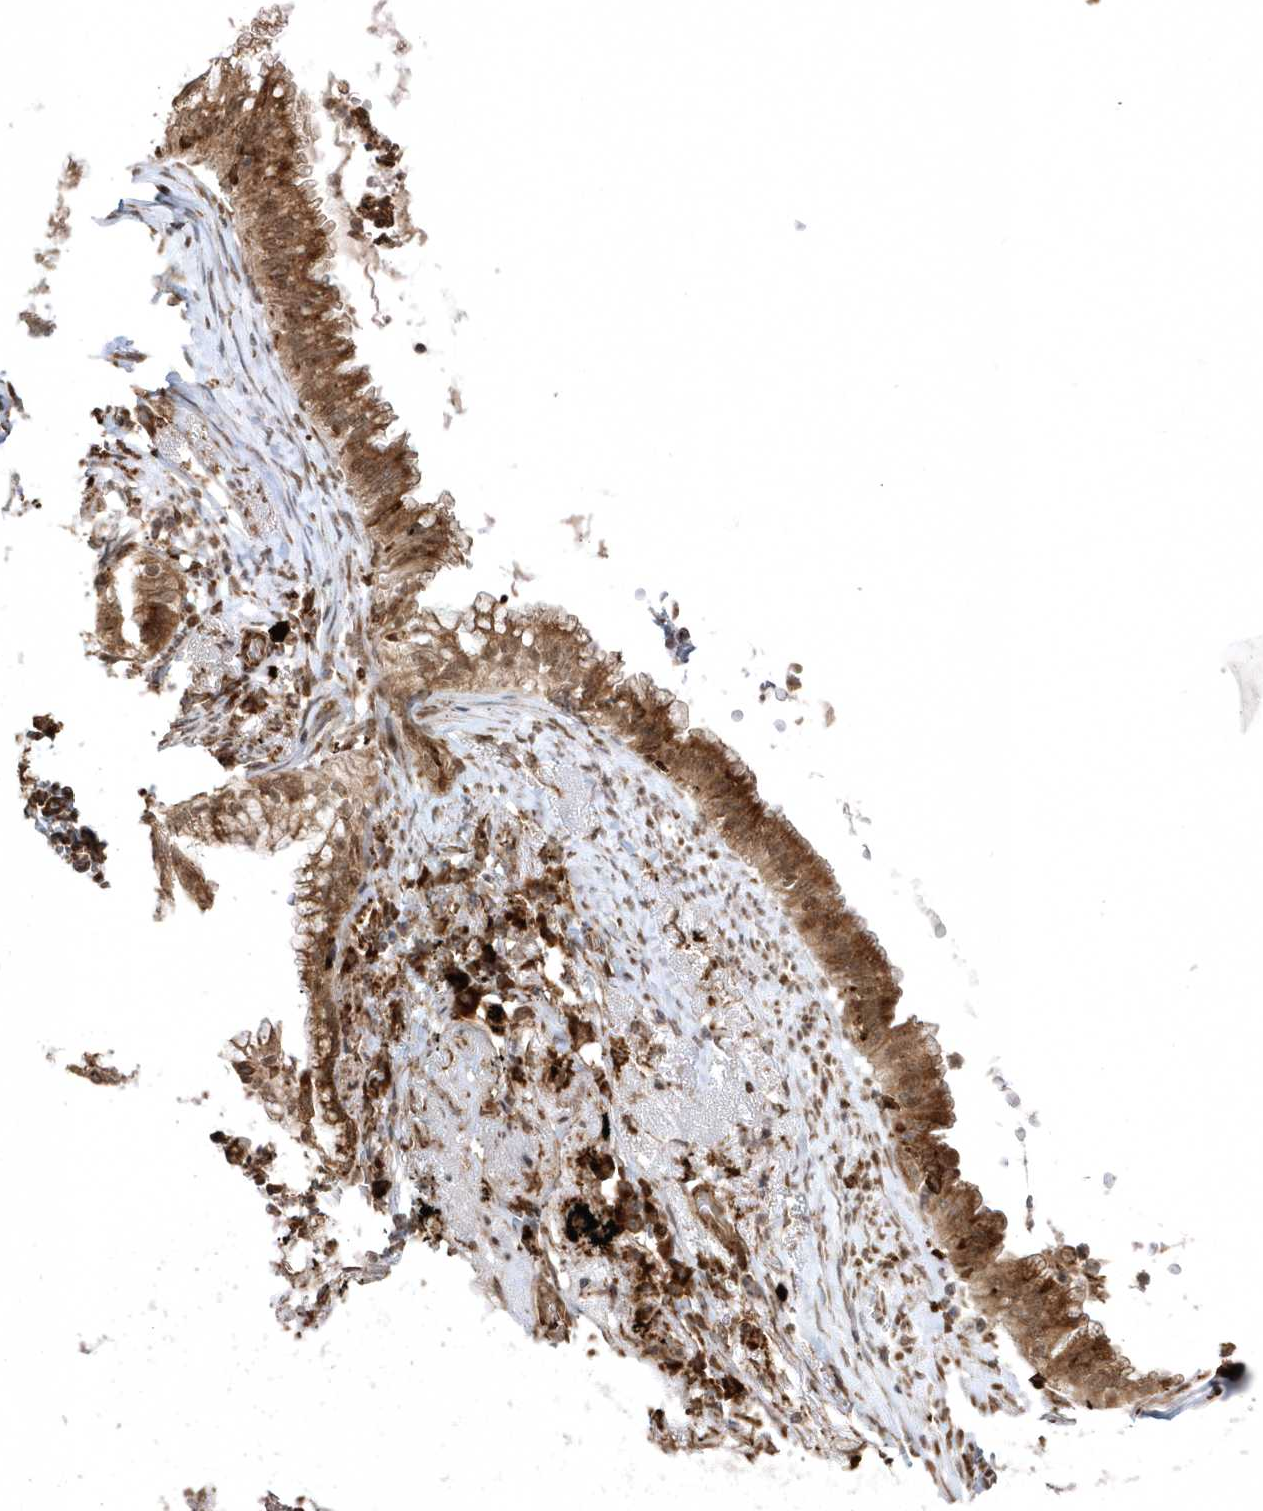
{"staining": {"intensity": "moderate", "quantity": ">75%", "location": "cytoplasmic/membranous"}, "tissue": "lung cancer", "cell_type": "Tumor cells", "image_type": "cancer", "snomed": [{"axis": "morphology", "description": "Adenocarcinoma, NOS"}, {"axis": "topography", "description": "Lung"}], "caption": "IHC staining of lung adenocarcinoma, which demonstrates medium levels of moderate cytoplasmic/membranous positivity in about >75% of tumor cells indicating moderate cytoplasmic/membranous protein positivity. The staining was performed using DAB (3,3'-diaminobenzidine) (brown) for protein detection and nuclei were counterstained in hematoxylin (blue).", "gene": "EPC2", "patient": {"sex": "female", "age": 70}}